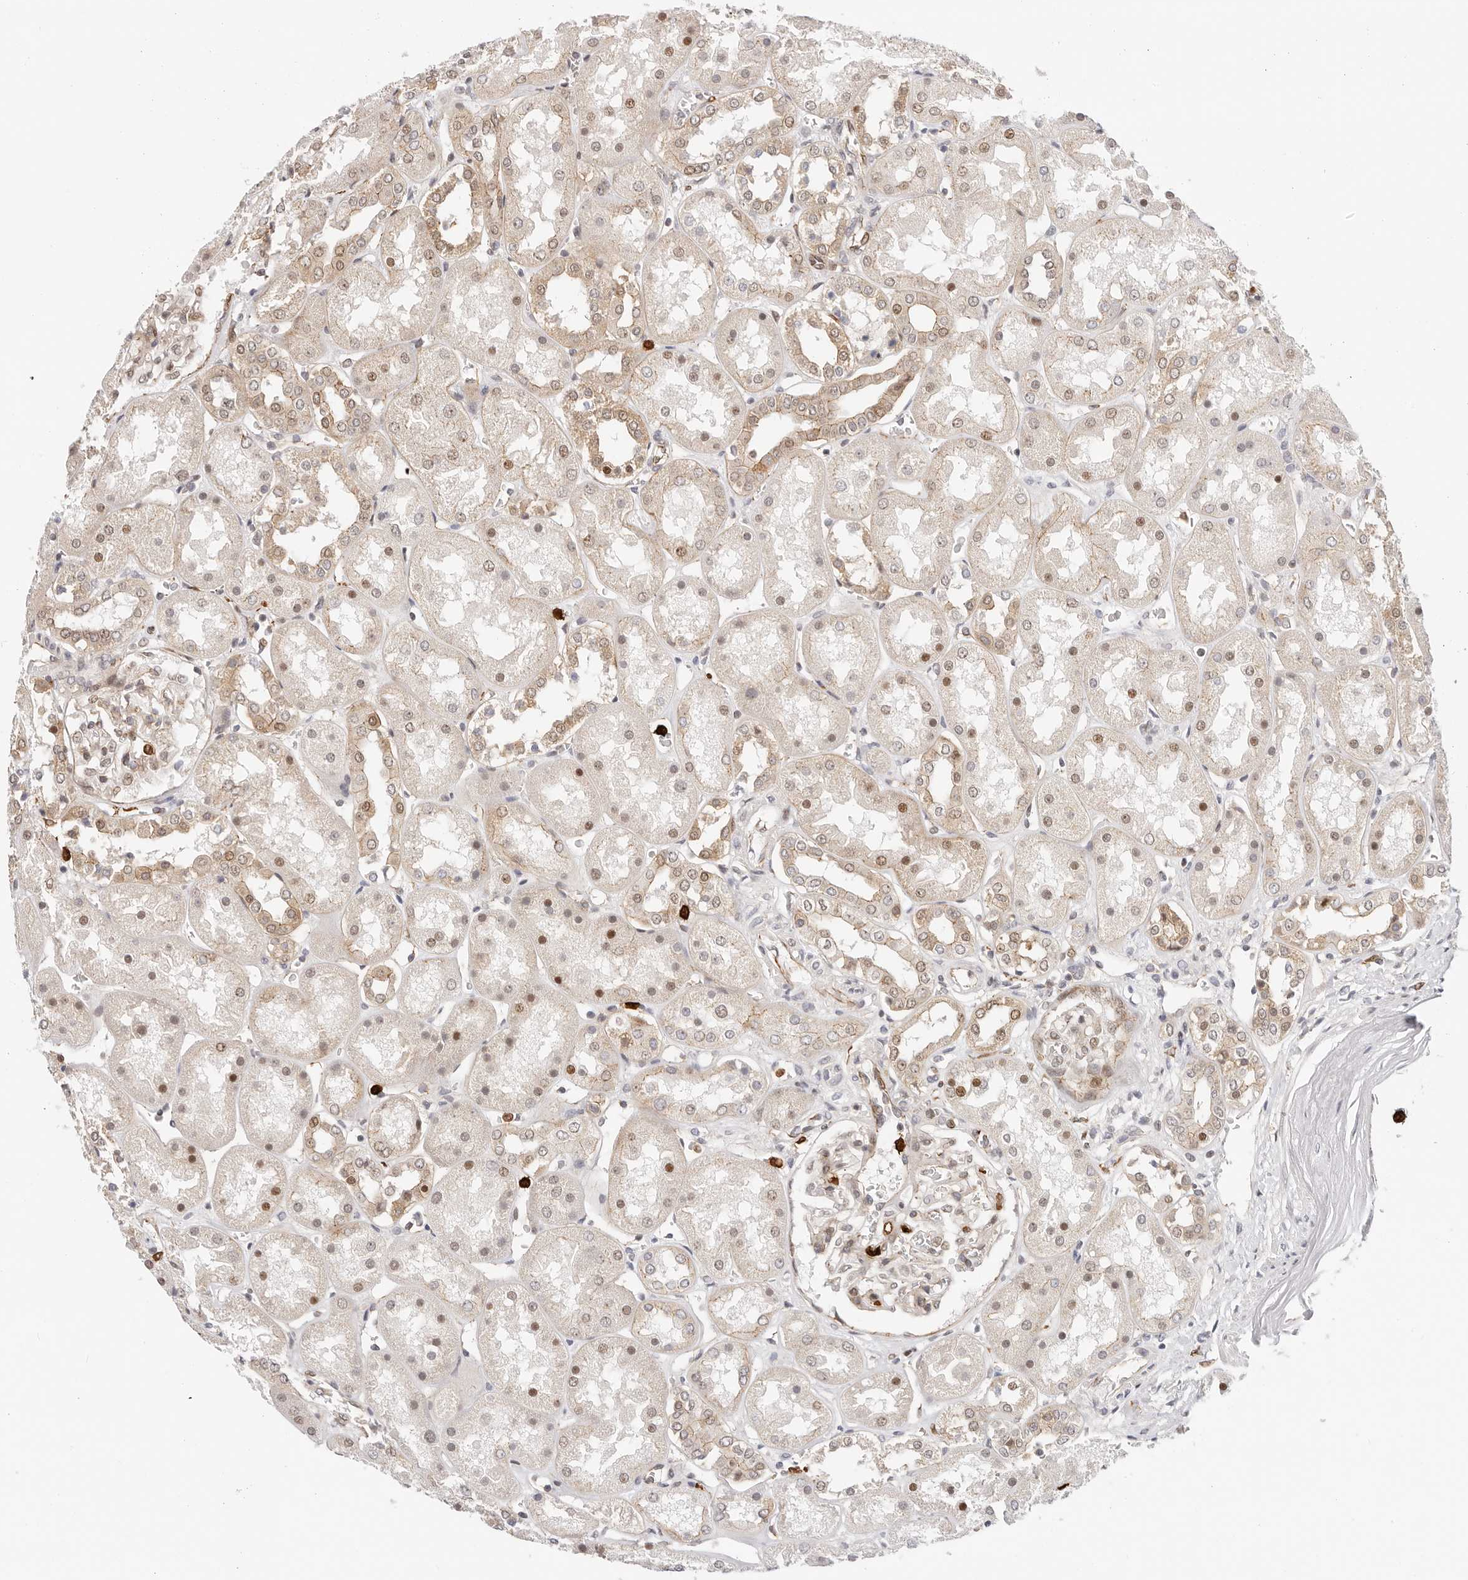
{"staining": {"intensity": "moderate", "quantity": "<25%", "location": "nuclear"}, "tissue": "kidney", "cell_type": "Cells in glomeruli", "image_type": "normal", "snomed": [{"axis": "morphology", "description": "Normal tissue, NOS"}, {"axis": "topography", "description": "Kidney"}], "caption": "Human kidney stained for a protein (brown) exhibits moderate nuclear positive expression in about <25% of cells in glomeruli.", "gene": "AFDN", "patient": {"sex": "male", "age": 70}}